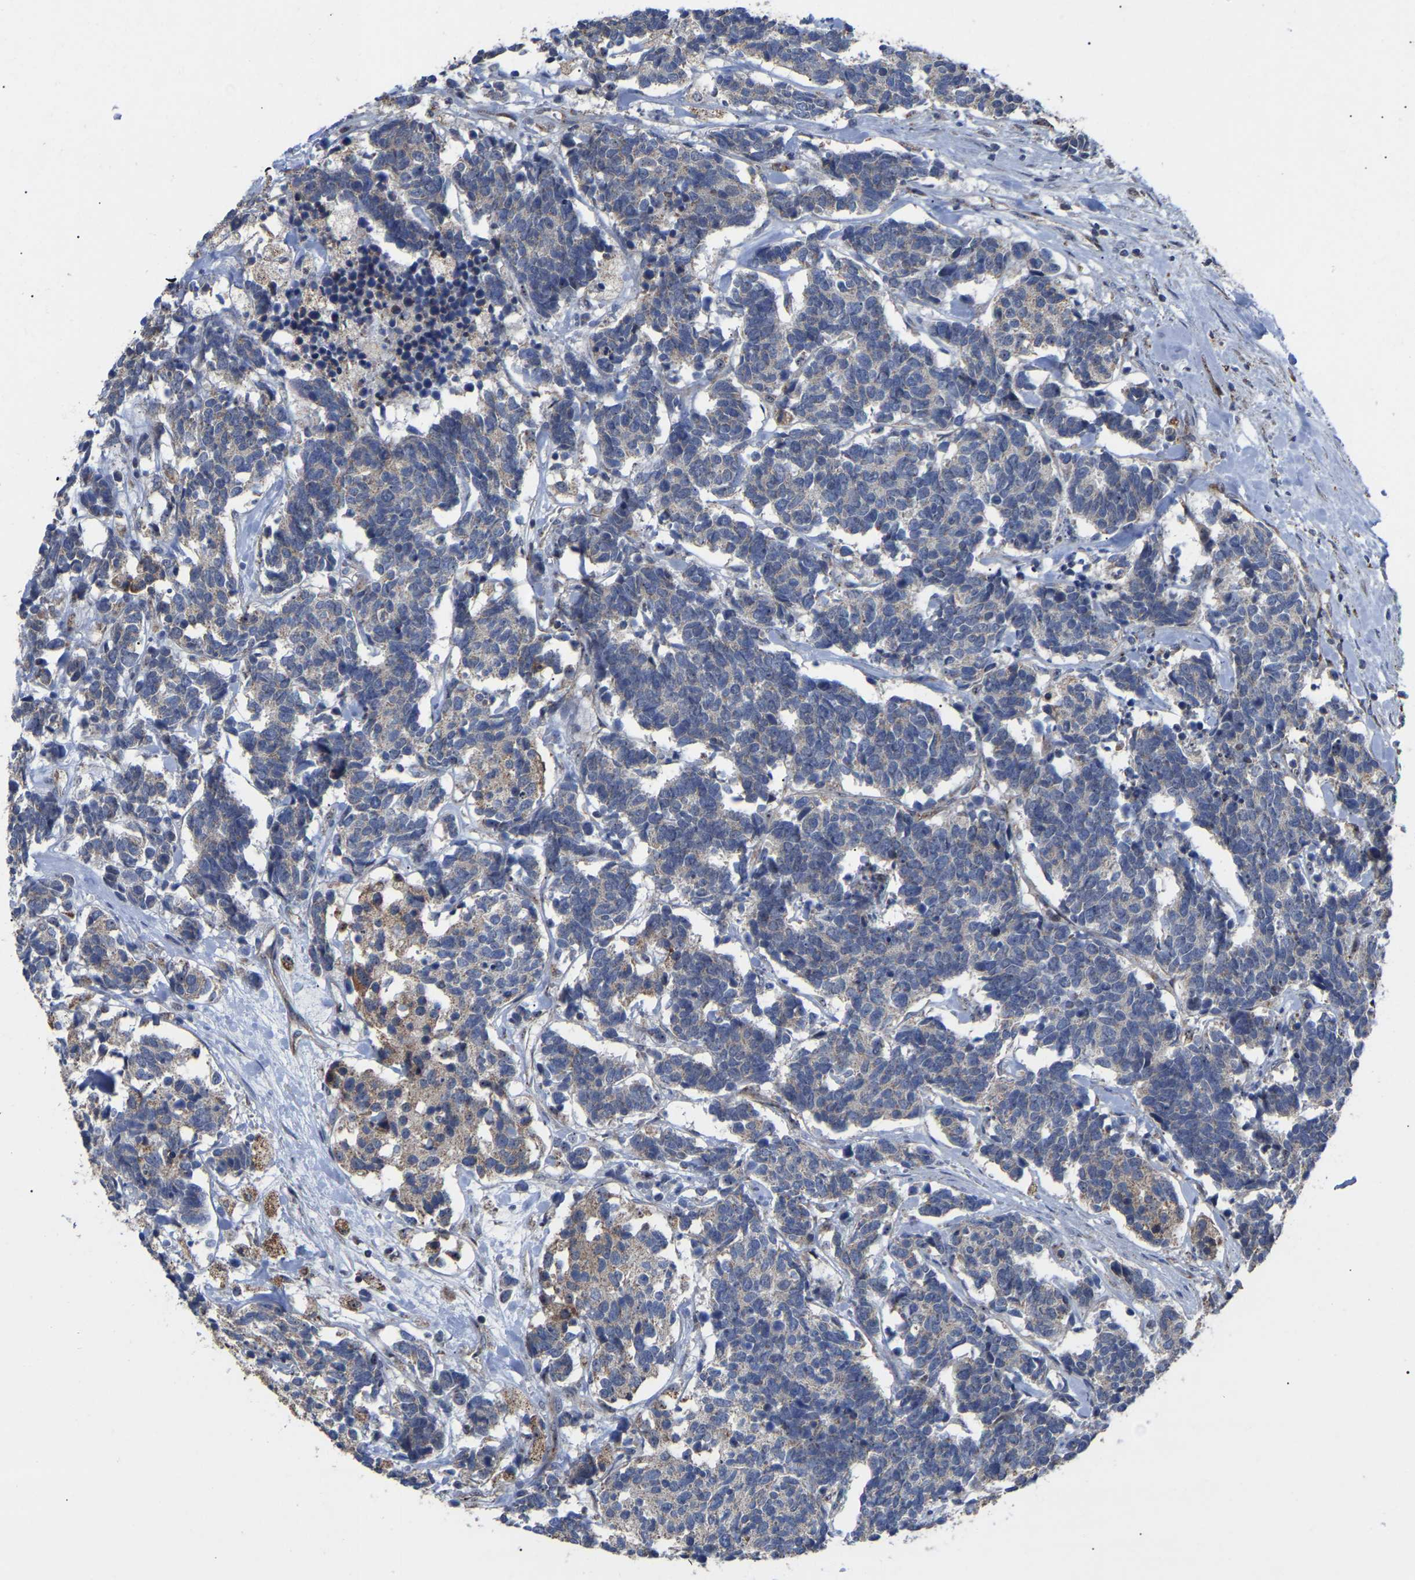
{"staining": {"intensity": "negative", "quantity": "none", "location": "none"}, "tissue": "carcinoid", "cell_type": "Tumor cells", "image_type": "cancer", "snomed": [{"axis": "morphology", "description": "Carcinoma, NOS"}, {"axis": "morphology", "description": "Carcinoid, malignant, NOS"}, {"axis": "topography", "description": "Urinary bladder"}], "caption": "DAB (3,3'-diaminobenzidine) immunohistochemical staining of human carcinoid exhibits no significant expression in tumor cells. (DAB immunohistochemistry with hematoxylin counter stain).", "gene": "NOP53", "patient": {"sex": "male", "age": 57}}